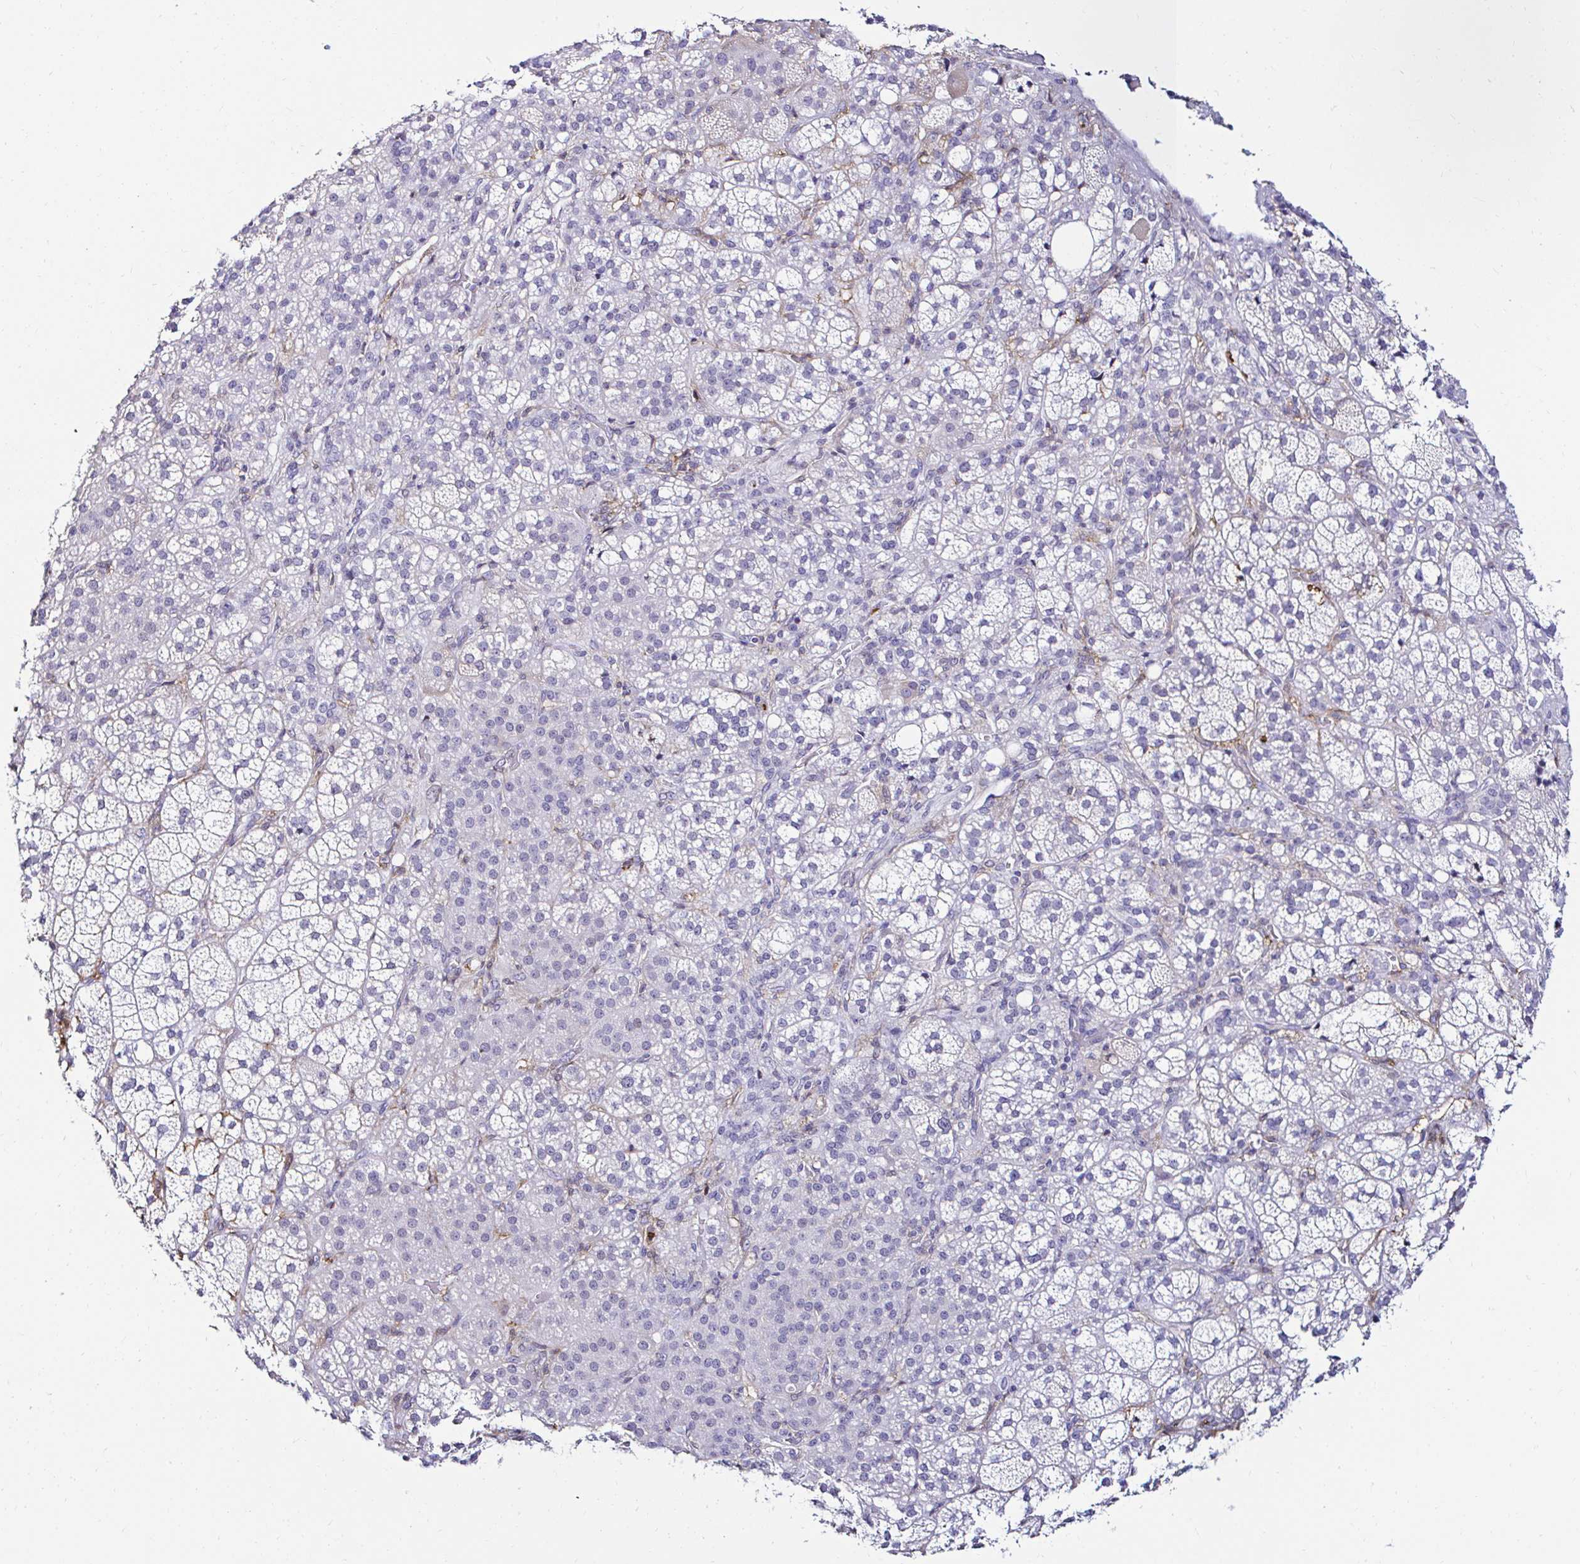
{"staining": {"intensity": "negative", "quantity": "none", "location": "none"}, "tissue": "adrenal gland", "cell_type": "Glandular cells", "image_type": "normal", "snomed": [{"axis": "morphology", "description": "Normal tissue, NOS"}, {"axis": "topography", "description": "Adrenal gland"}], "caption": "This photomicrograph is of benign adrenal gland stained with immunohistochemistry to label a protein in brown with the nuclei are counter-stained blue. There is no expression in glandular cells.", "gene": "CYBB", "patient": {"sex": "female", "age": 60}}